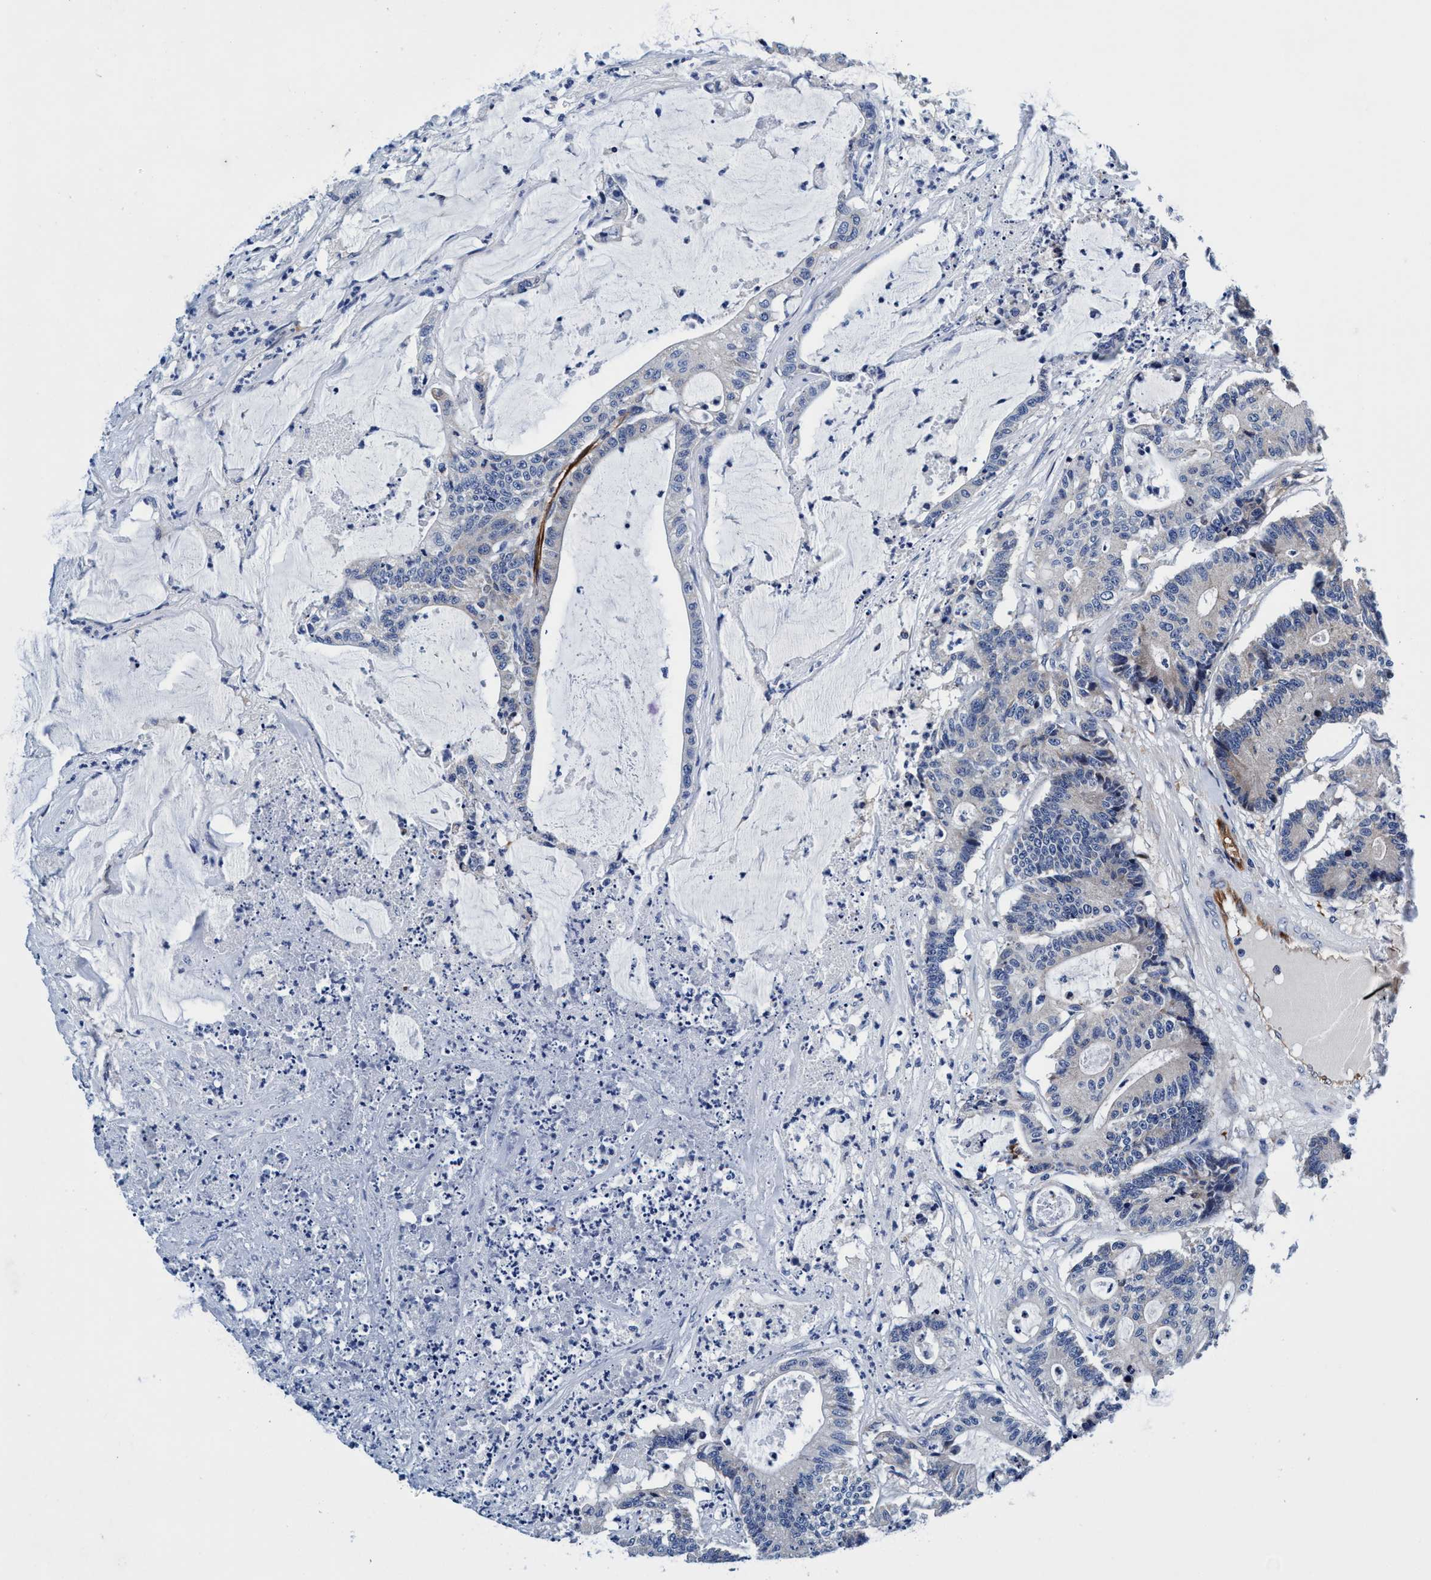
{"staining": {"intensity": "negative", "quantity": "none", "location": "none"}, "tissue": "colorectal cancer", "cell_type": "Tumor cells", "image_type": "cancer", "snomed": [{"axis": "morphology", "description": "Adenocarcinoma, NOS"}, {"axis": "topography", "description": "Colon"}], "caption": "Colorectal cancer stained for a protein using immunohistochemistry (IHC) displays no expression tumor cells.", "gene": "UBALD2", "patient": {"sex": "female", "age": 84}}